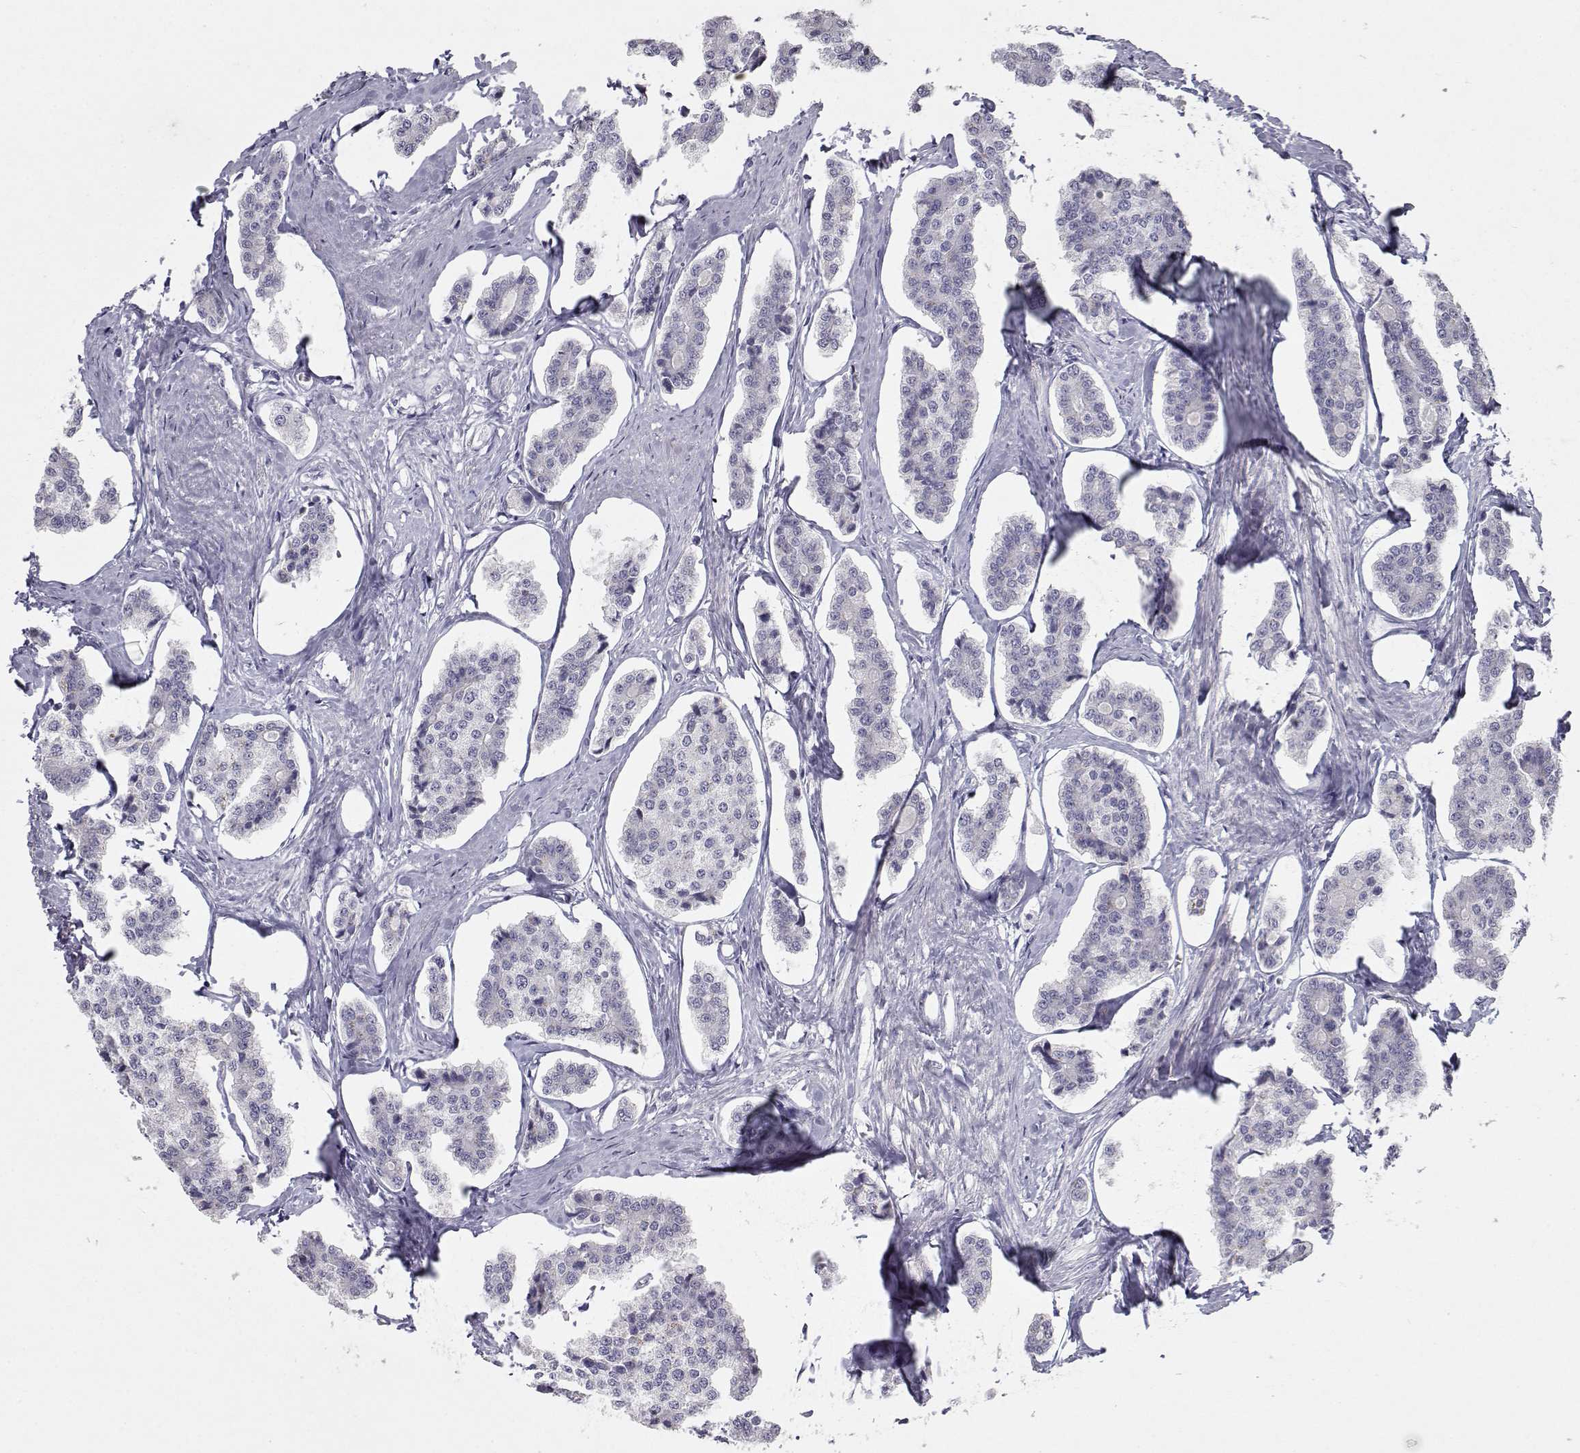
{"staining": {"intensity": "negative", "quantity": "none", "location": "none"}, "tissue": "carcinoid", "cell_type": "Tumor cells", "image_type": "cancer", "snomed": [{"axis": "morphology", "description": "Carcinoid, malignant, NOS"}, {"axis": "topography", "description": "Small intestine"}], "caption": "IHC micrograph of human malignant carcinoid stained for a protein (brown), which reveals no expression in tumor cells. Nuclei are stained in blue.", "gene": "LAMB3", "patient": {"sex": "female", "age": 65}}